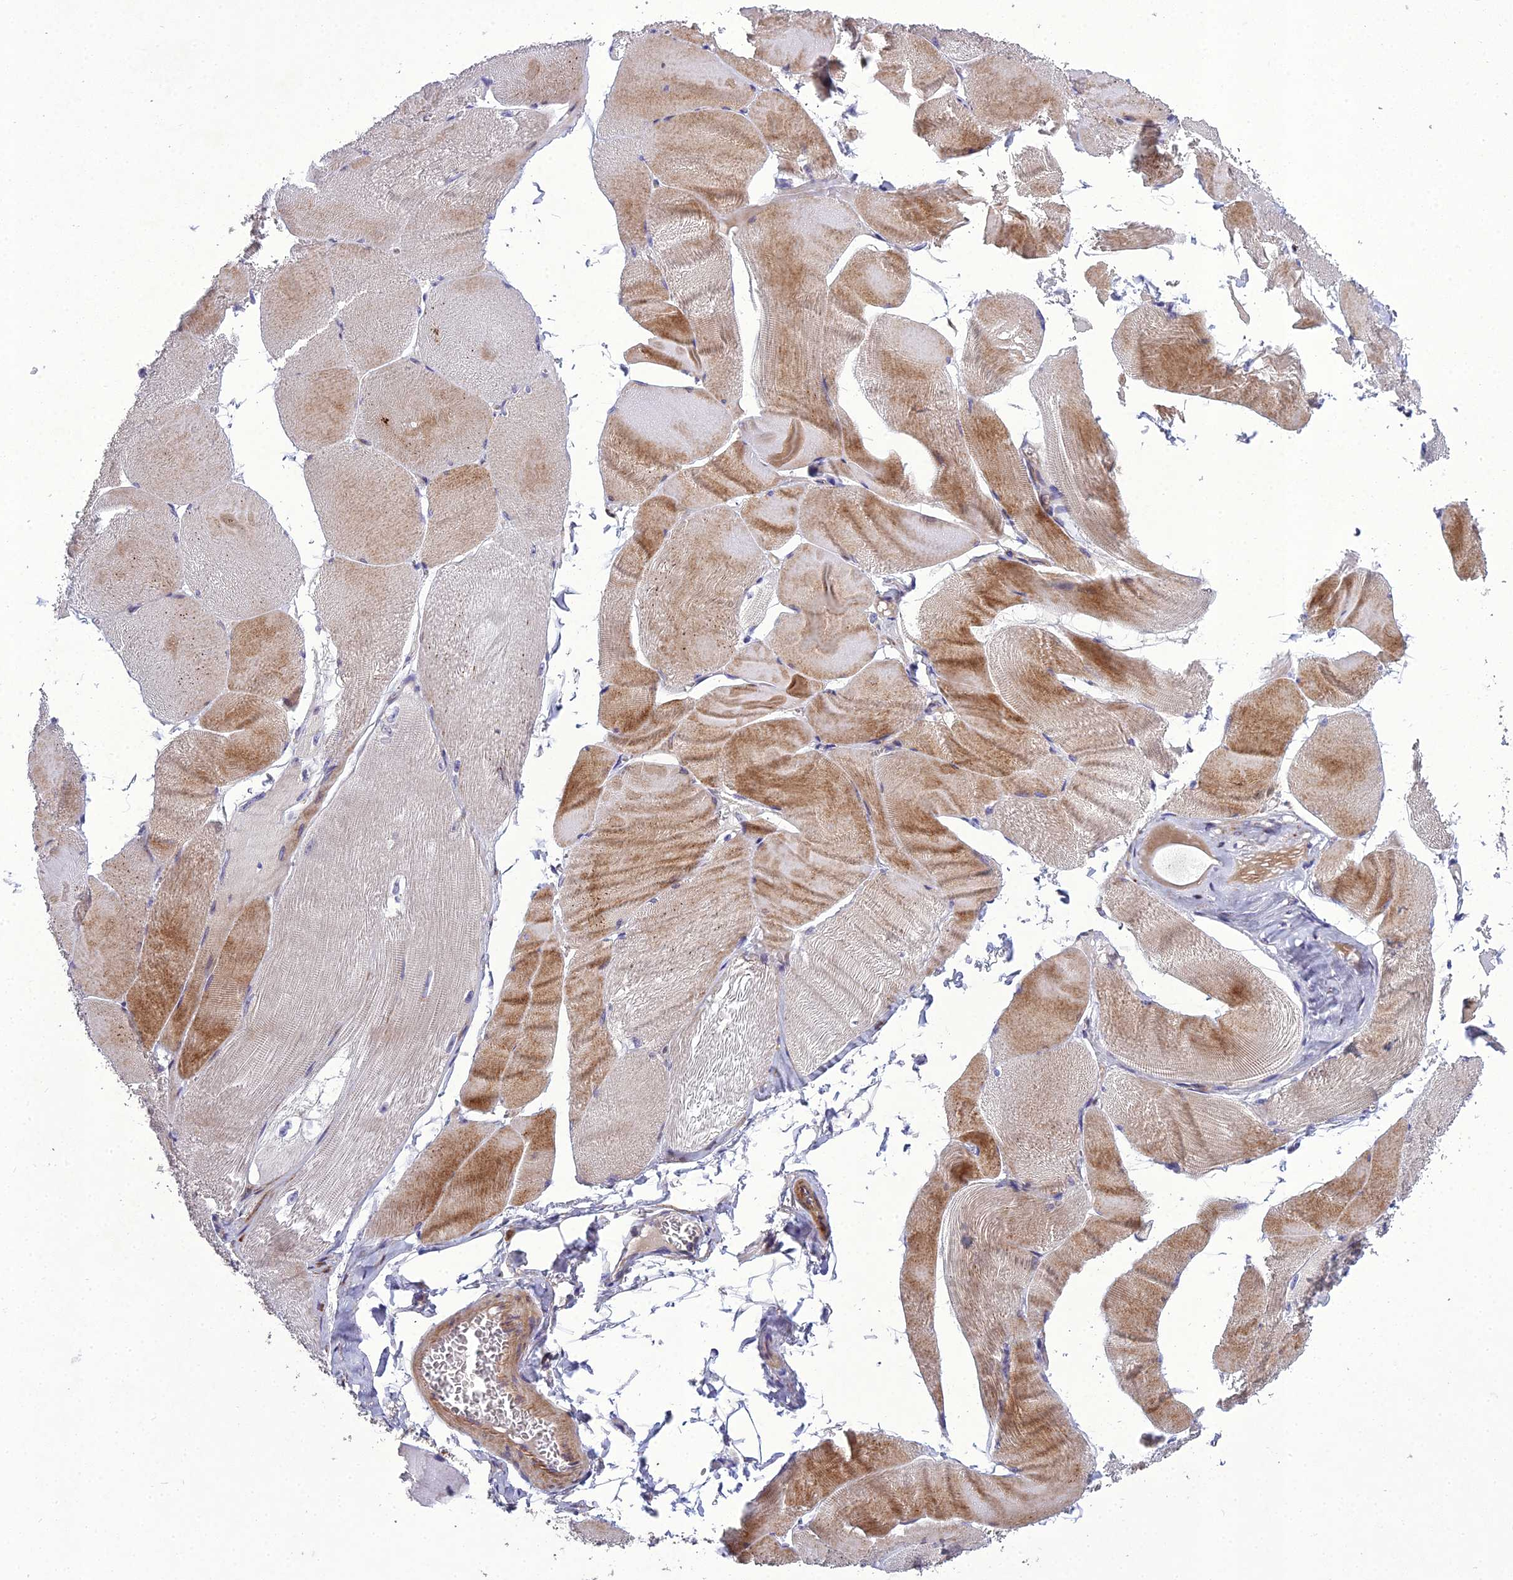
{"staining": {"intensity": "moderate", "quantity": "25%-75%", "location": "cytoplasmic/membranous"}, "tissue": "skeletal muscle", "cell_type": "Myocytes", "image_type": "normal", "snomed": [{"axis": "morphology", "description": "Normal tissue, NOS"}, {"axis": "morphology", "description": "Basal cell carcinoma"}, {"axis": "topography", "description": "Skeletal muscle"}], "caption": "A brown stain highlights moderate cytoplasmic/membranous expression of a protein in myocytes of unremarkable human skeletal muscle.", "gene": "ADIPOR2", "patient": {"sex": "female", "age": 64}}